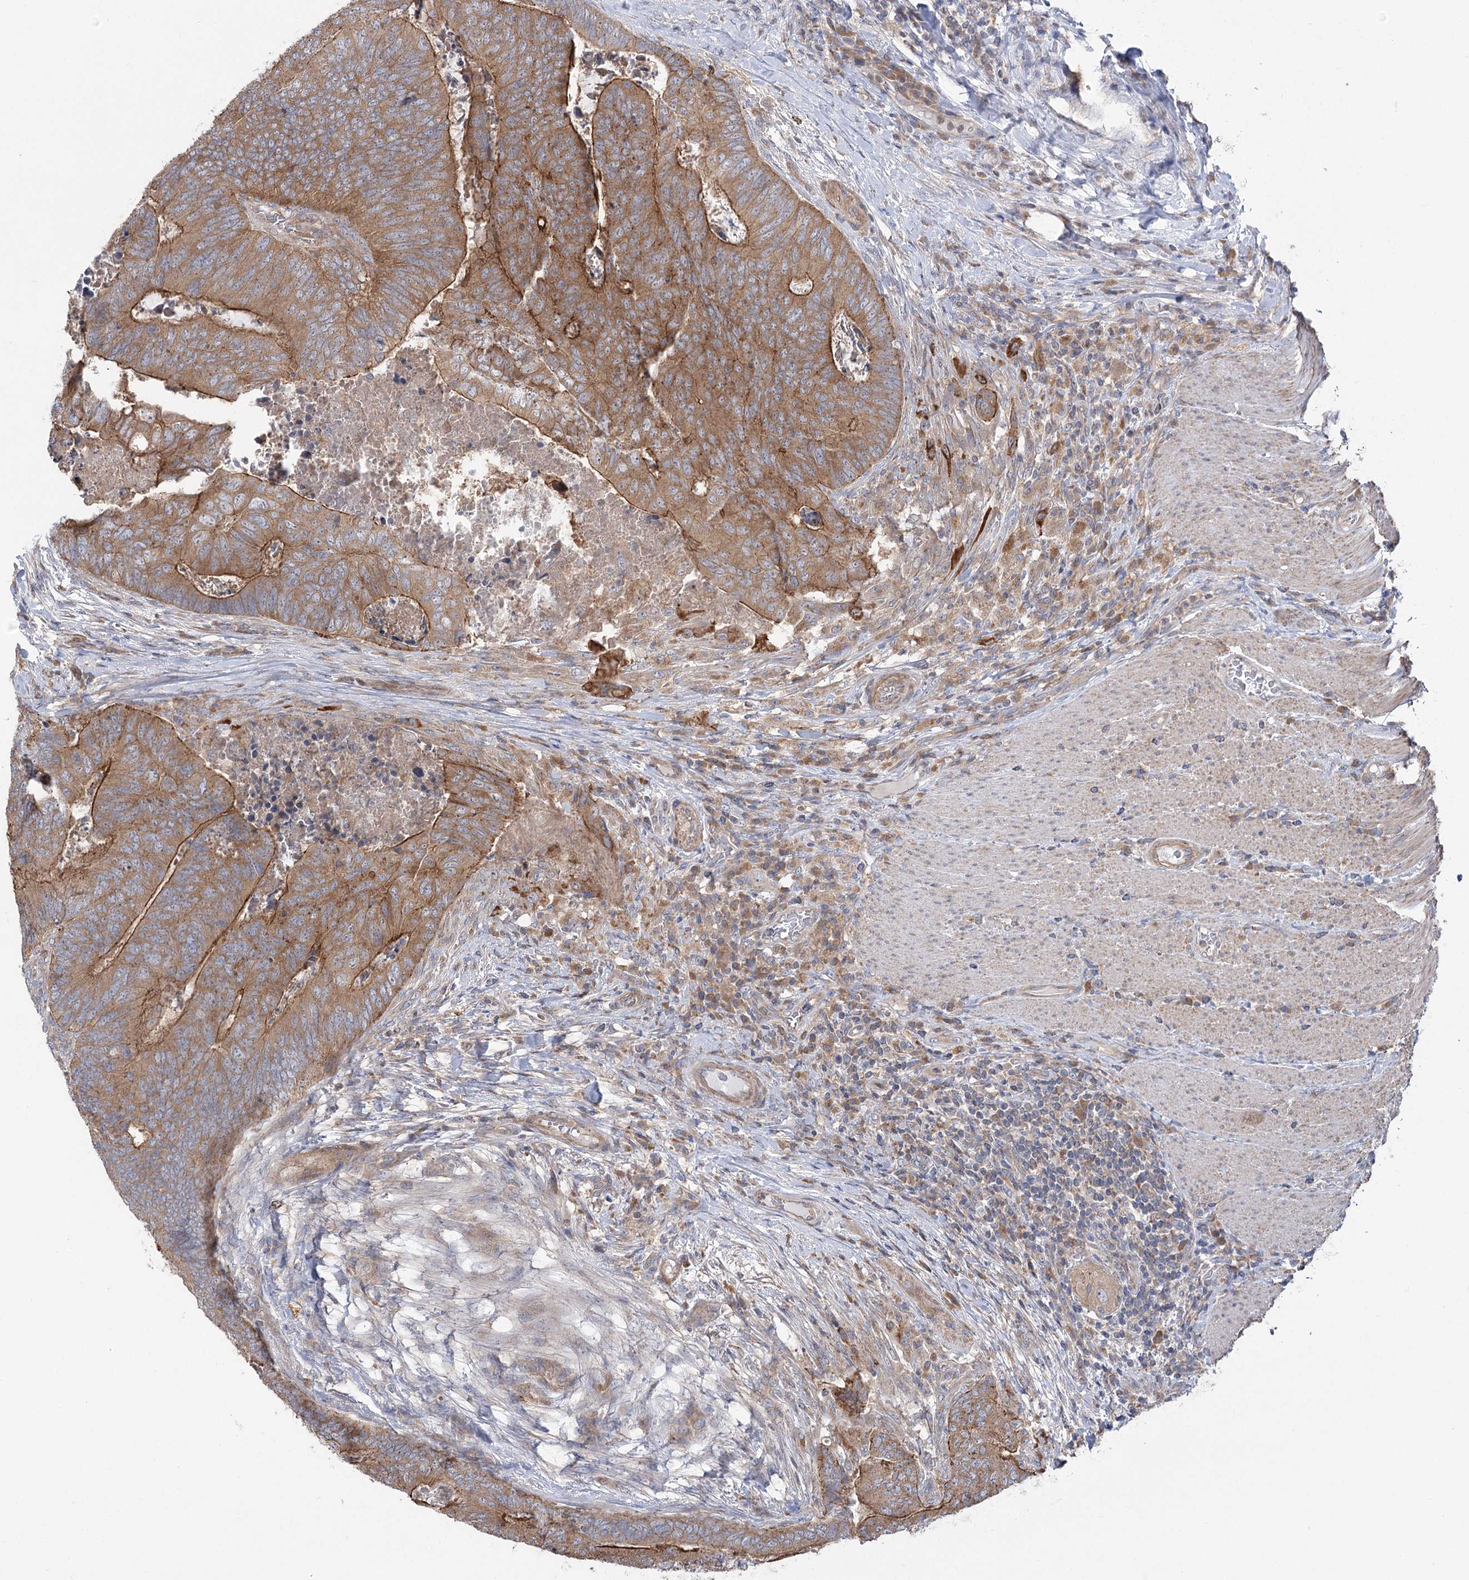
{"staining": {"intensity": "moderate", "quantity": ">75%", "location": "cytoplasmic/membranous"}, "tissue": "colorectal cancer", "cell_type": "Tumor cells", "image_type": "cancer", "snomed": [{"axis": "morphology", "description": "Adenocarcinoma, NOS"}, {"axis": "topography", "description": "Colon"}], "caption": "Protein expression analysis of adenocarcinoma (colorectal) reveals moderate cytoplasmic/membranous expression in approximately >75% of tumor cells. Nuclei are stained in blue.", "gene": "VPS37B", "patient": {"sex": "female", "age": 67}}